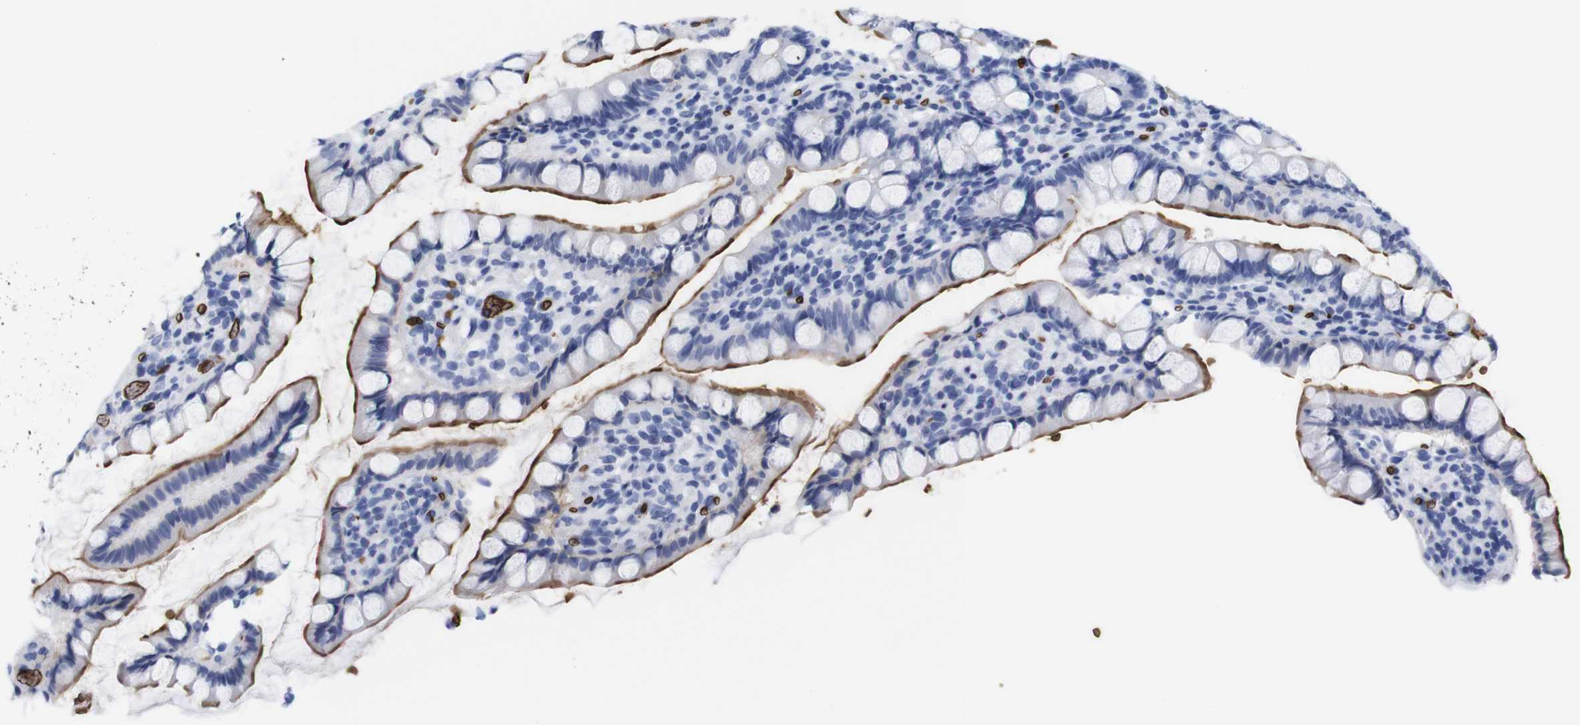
{"staining": {"intensity": "strong", "quantity": ">75%", "location": "cytoplasmic/membranous"}, "tissue": "small intestine", "cell_type": "Glandular cells", "image_type": "normal", "snomed": [{"axis": "morphology", "description": "Normal tissue, NOS"}, {"axis": "topography", "description": "Small intestine"}], "caption": "This is an image of immunohistochemistry (IHC) staining of unremarkable small intestine, which shows strong staining in the cytoplasmic/membranous of glandular cells.", "gene": "S1PR2", "patient": {"sex": "female", "age": 84}}